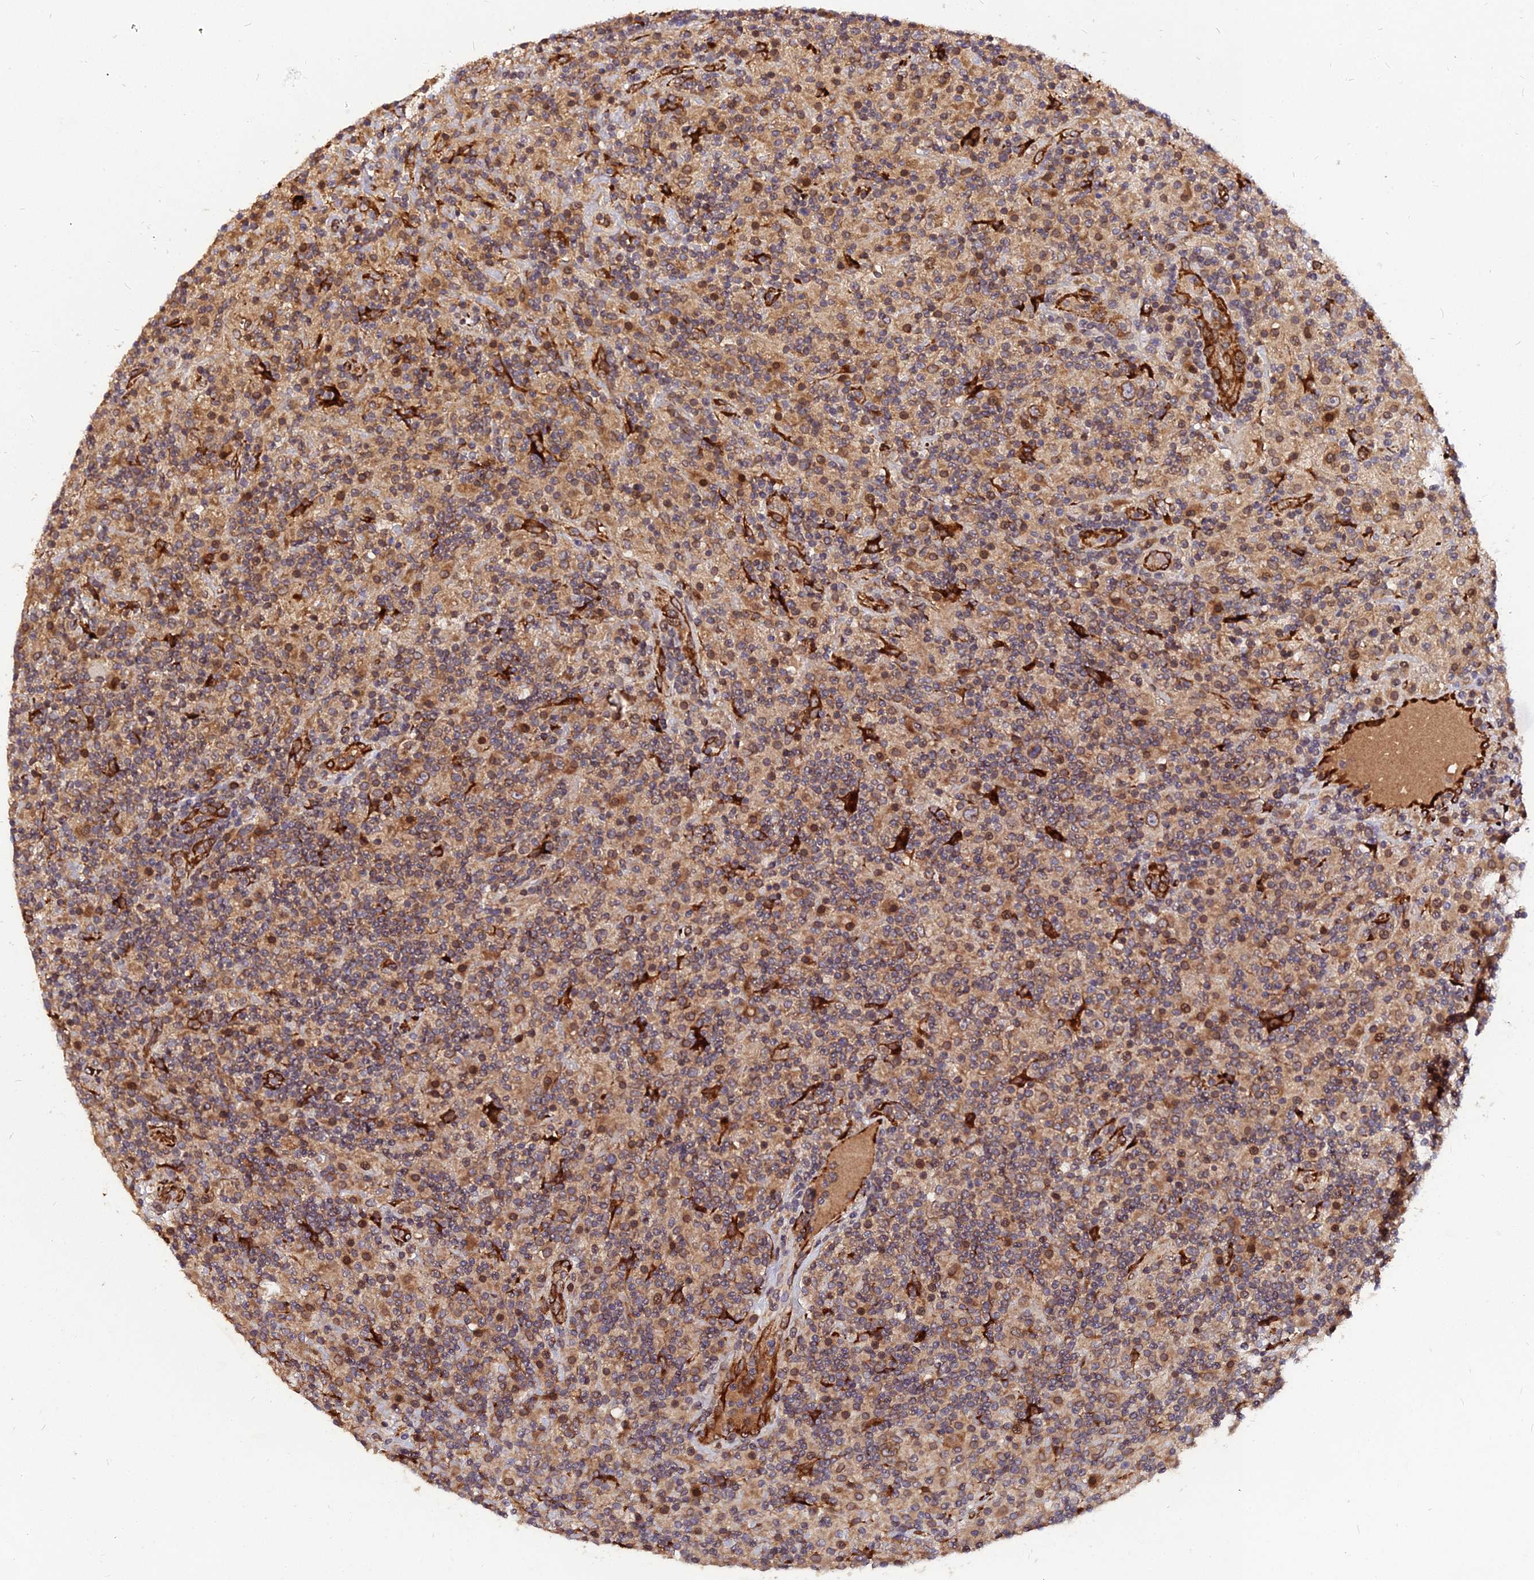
{"staining": {"intensity": "moderate", "quantity": ">75%", "location": "cytoplasmic/membranous"}, "tissue": "lymphoma", "cell_type": "Tumor cells", "image_type": "cancer", "snomed": [{"axis": "morphology", "description": "Hodgkin's disease, NOS"}, {"axis": "topography", "description": "Lymph node"}], "caption": "Immunohistochemical staining of Hodgkin's disease exhibits medium levels of moderate cytoplasmic/membranous positivity in approximately >75% of tumor cells.", "gene": "PDE4D", "patient": {"sex": "male", "age": 70}}